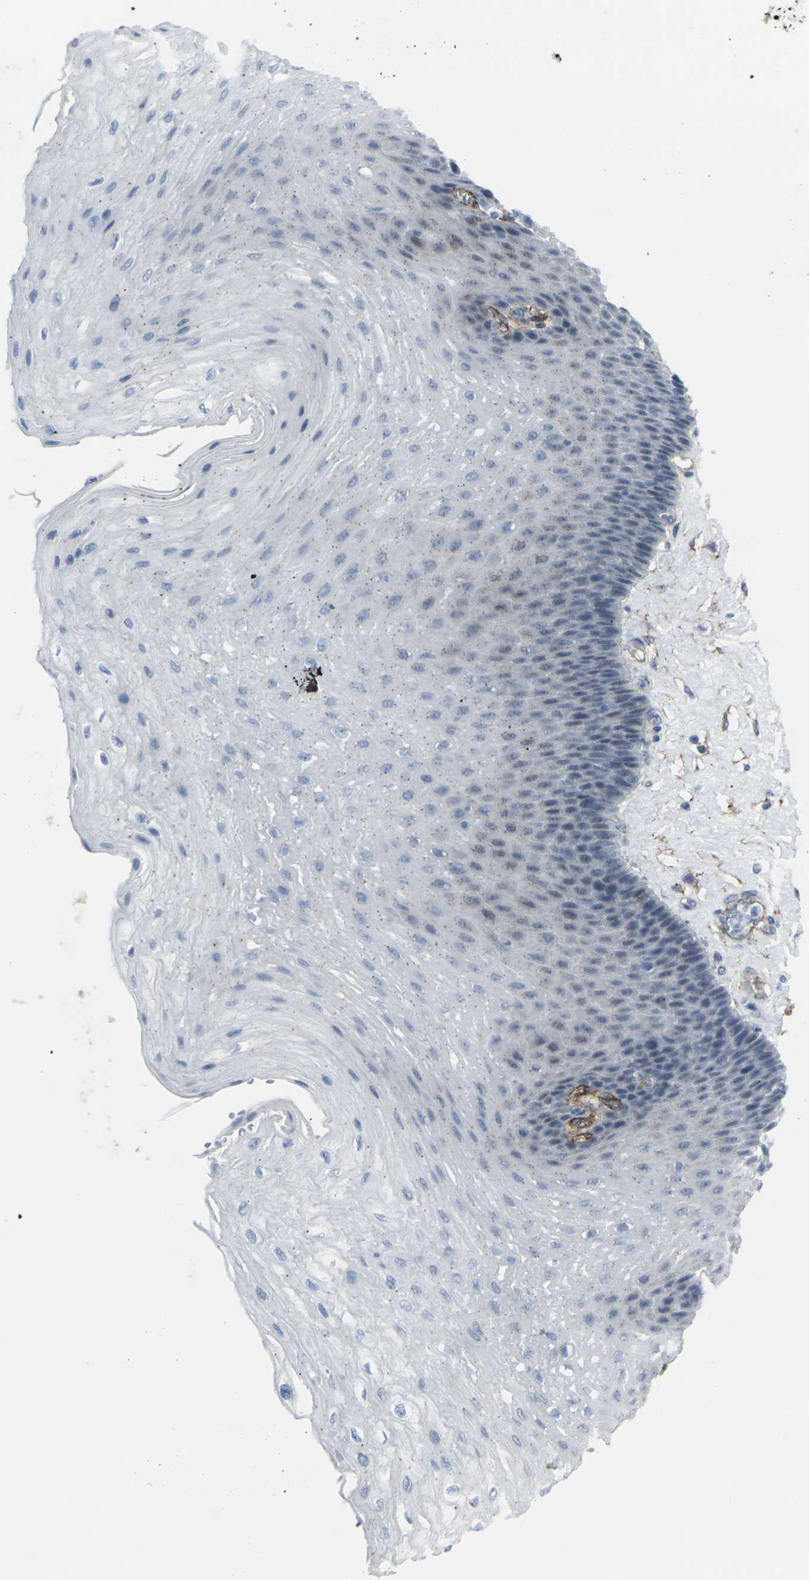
{"staining": {"intensity": "negative", "quantity": "none", "location": "none"}, "tissue": "esophagus", "cell_type": "Squamous epithelial cells", "image_type": "normal", "snomed": [{"axis": "morphology", "description": "Normal tissue, NOS"}, {"axis": "topography", "description": "Esophagus"}], "caption": "IHC image of normal esophagus: esophagus stained with DAB shows no significant protein positivity in squamous epithelial cells.", "gene": "CDH11", "patient": {"sex": "female", "age": 72}}